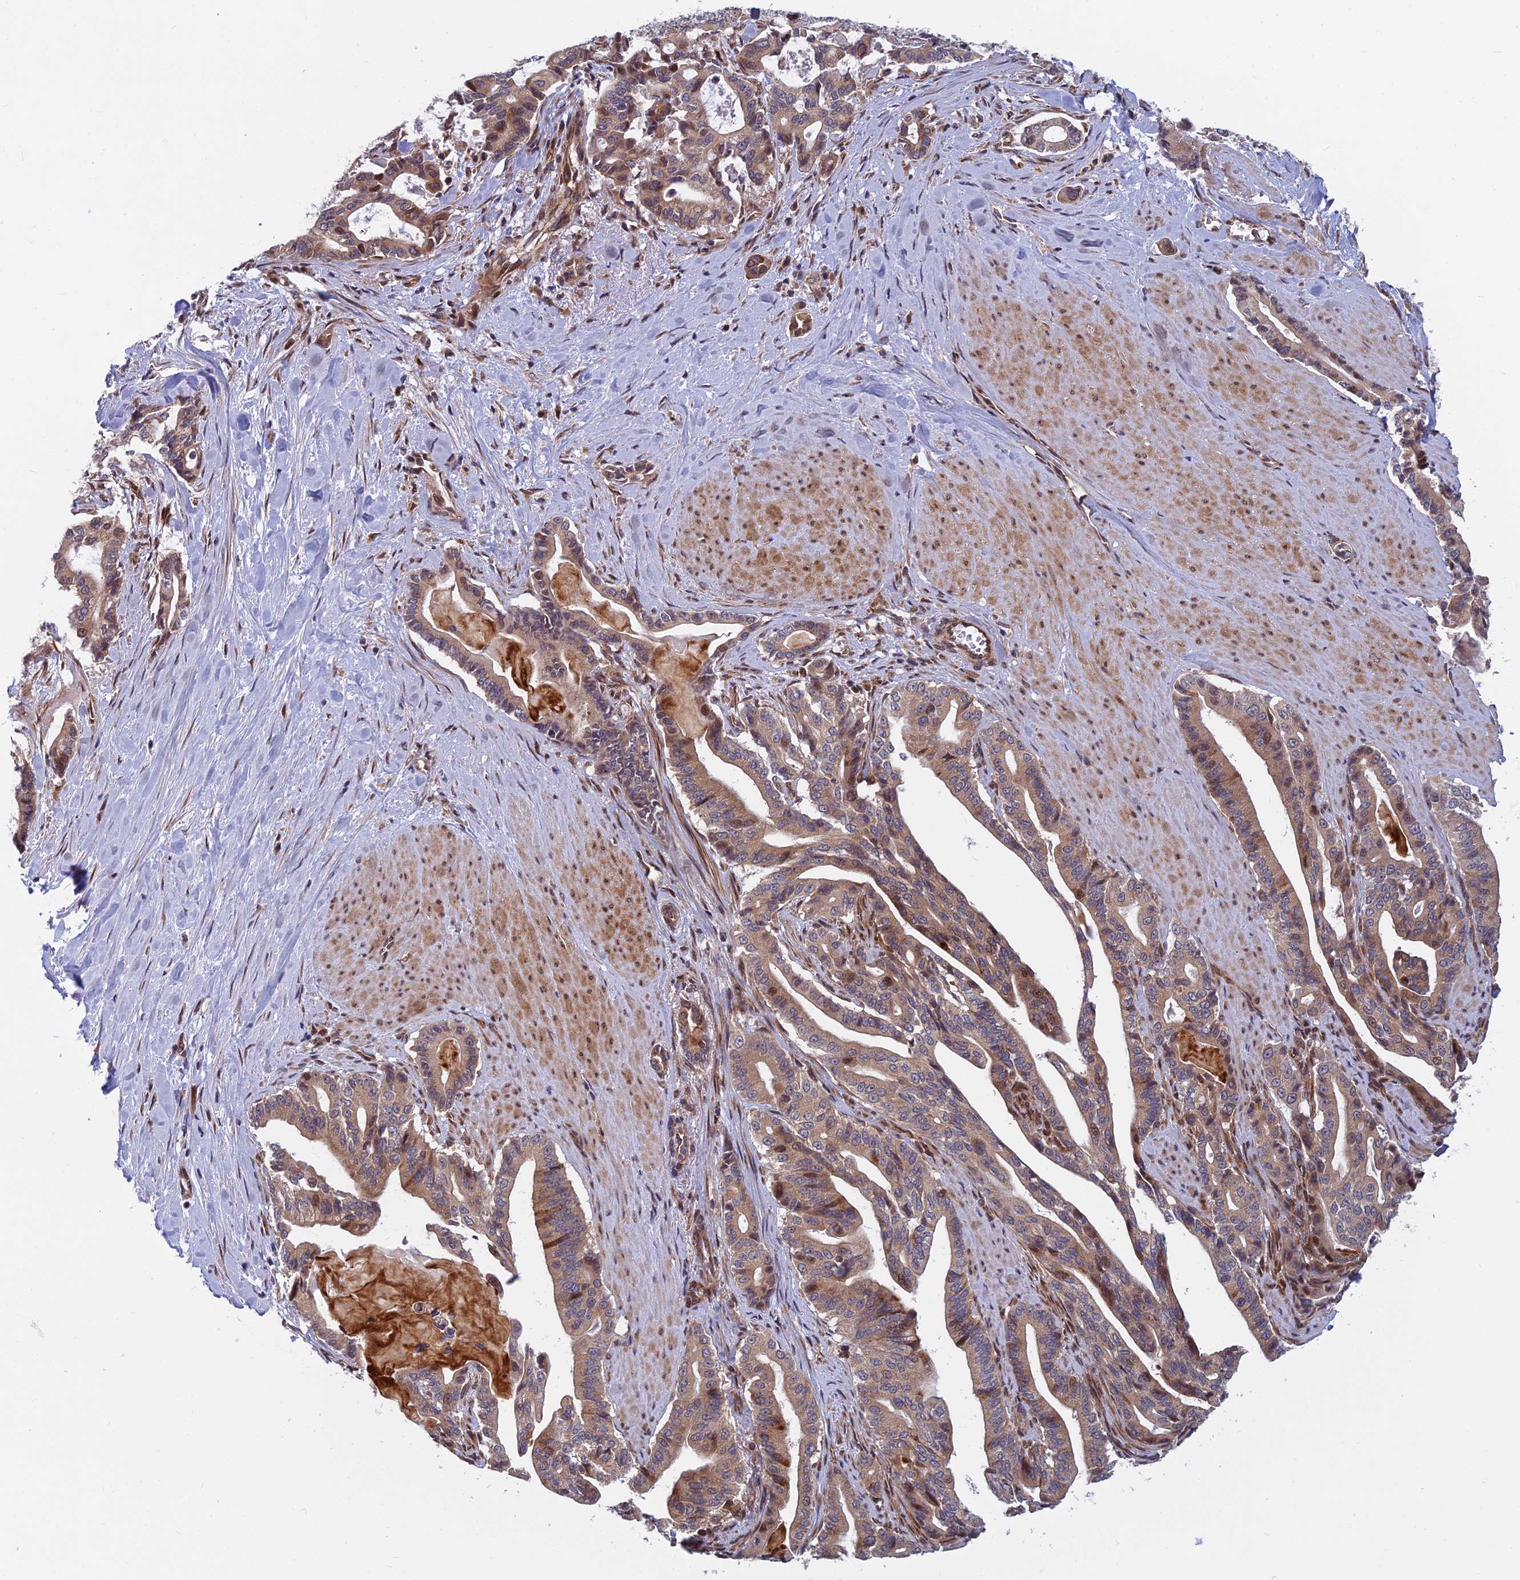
{"staining": {"intensity": "moderate", "quantity": ">75%", "location": "cytoplasmic/membranous"}, "tissue": "pancreatic cancer", "cell_type": "Tumor cells", "image_type": "cancer", "snomed": [{"axis": "morphology", "description": "Adenocarcinoma, NOS"}, {"axis": "topography", "description": "Pancreas"}], "caption": "Protein expression analysis of pancreatic cancer reveals moderate cytoplasmic/membranous expression in about >75% of tumor cells.", "gene": "COMMD2", "patient": {"sex": "male", "age": 63}}